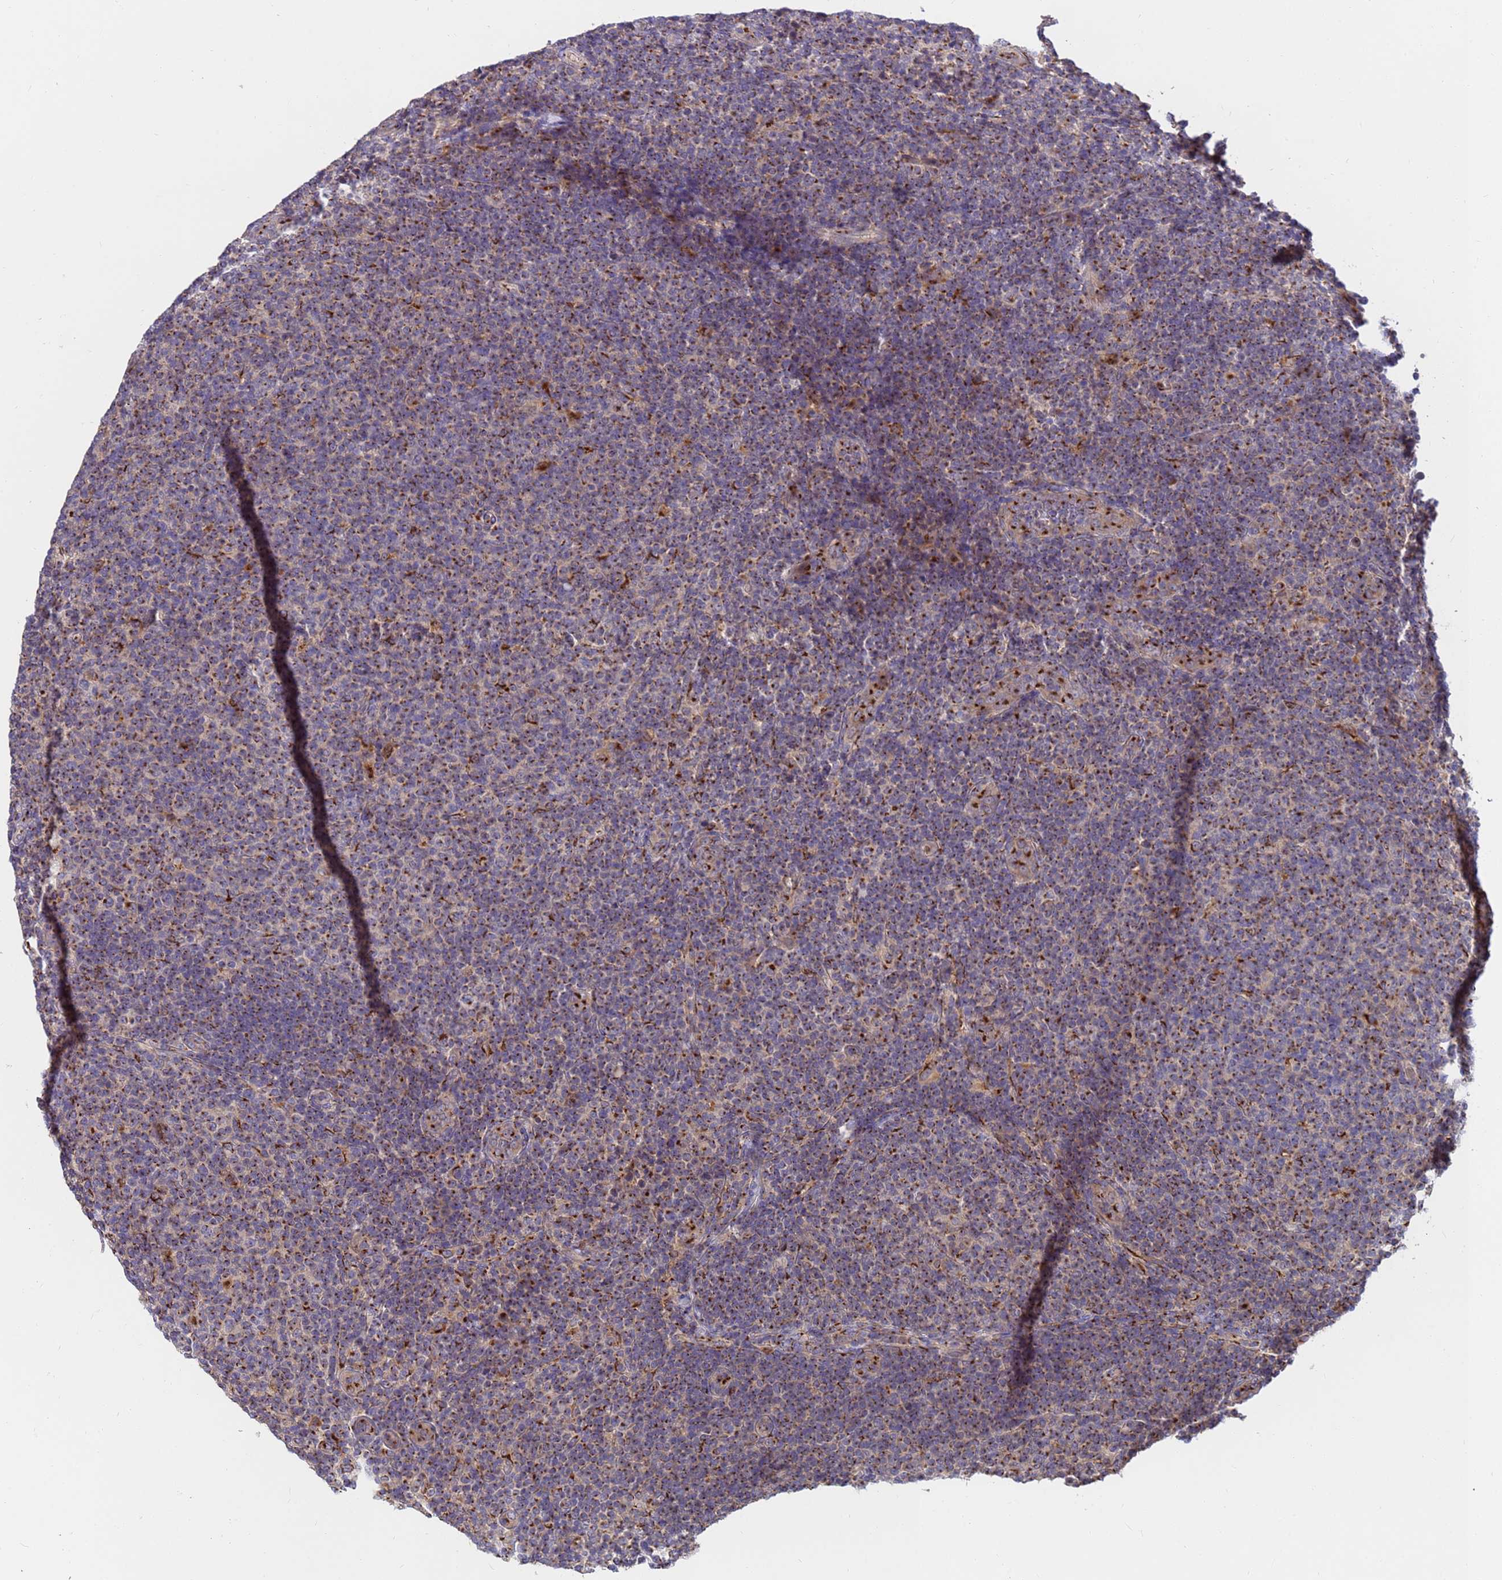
{"staining": {"intensity": "moderate", "quantity": ">75%", "location": "cytoplasmic/membranous"}, "tissue": "lymphoma", "cell_type": "Tumor cells", "image_type": "cancer", "snomed": [{"axis": "morphology", "description": "Malignant lymphoma, non-Hodgkin's type, Low grade"}, {"axis": "topography", "description": "Lymph node"}], "caption": "Immunohistochemistry of human malignant lymphoma, non-Hodgkin's type (low-grade) reveals medium levels of moderate cytoplasmic/membranous expression in about >75% of tumor cells. The staining is performed using DAB (3,3'-diaminobenzidine) brown chromogen to label protein expression. The nuclei are counter-stained blue using hematoxylin.", "gene": "HPS3", "patient": {"sex": "male", "age": 66}}